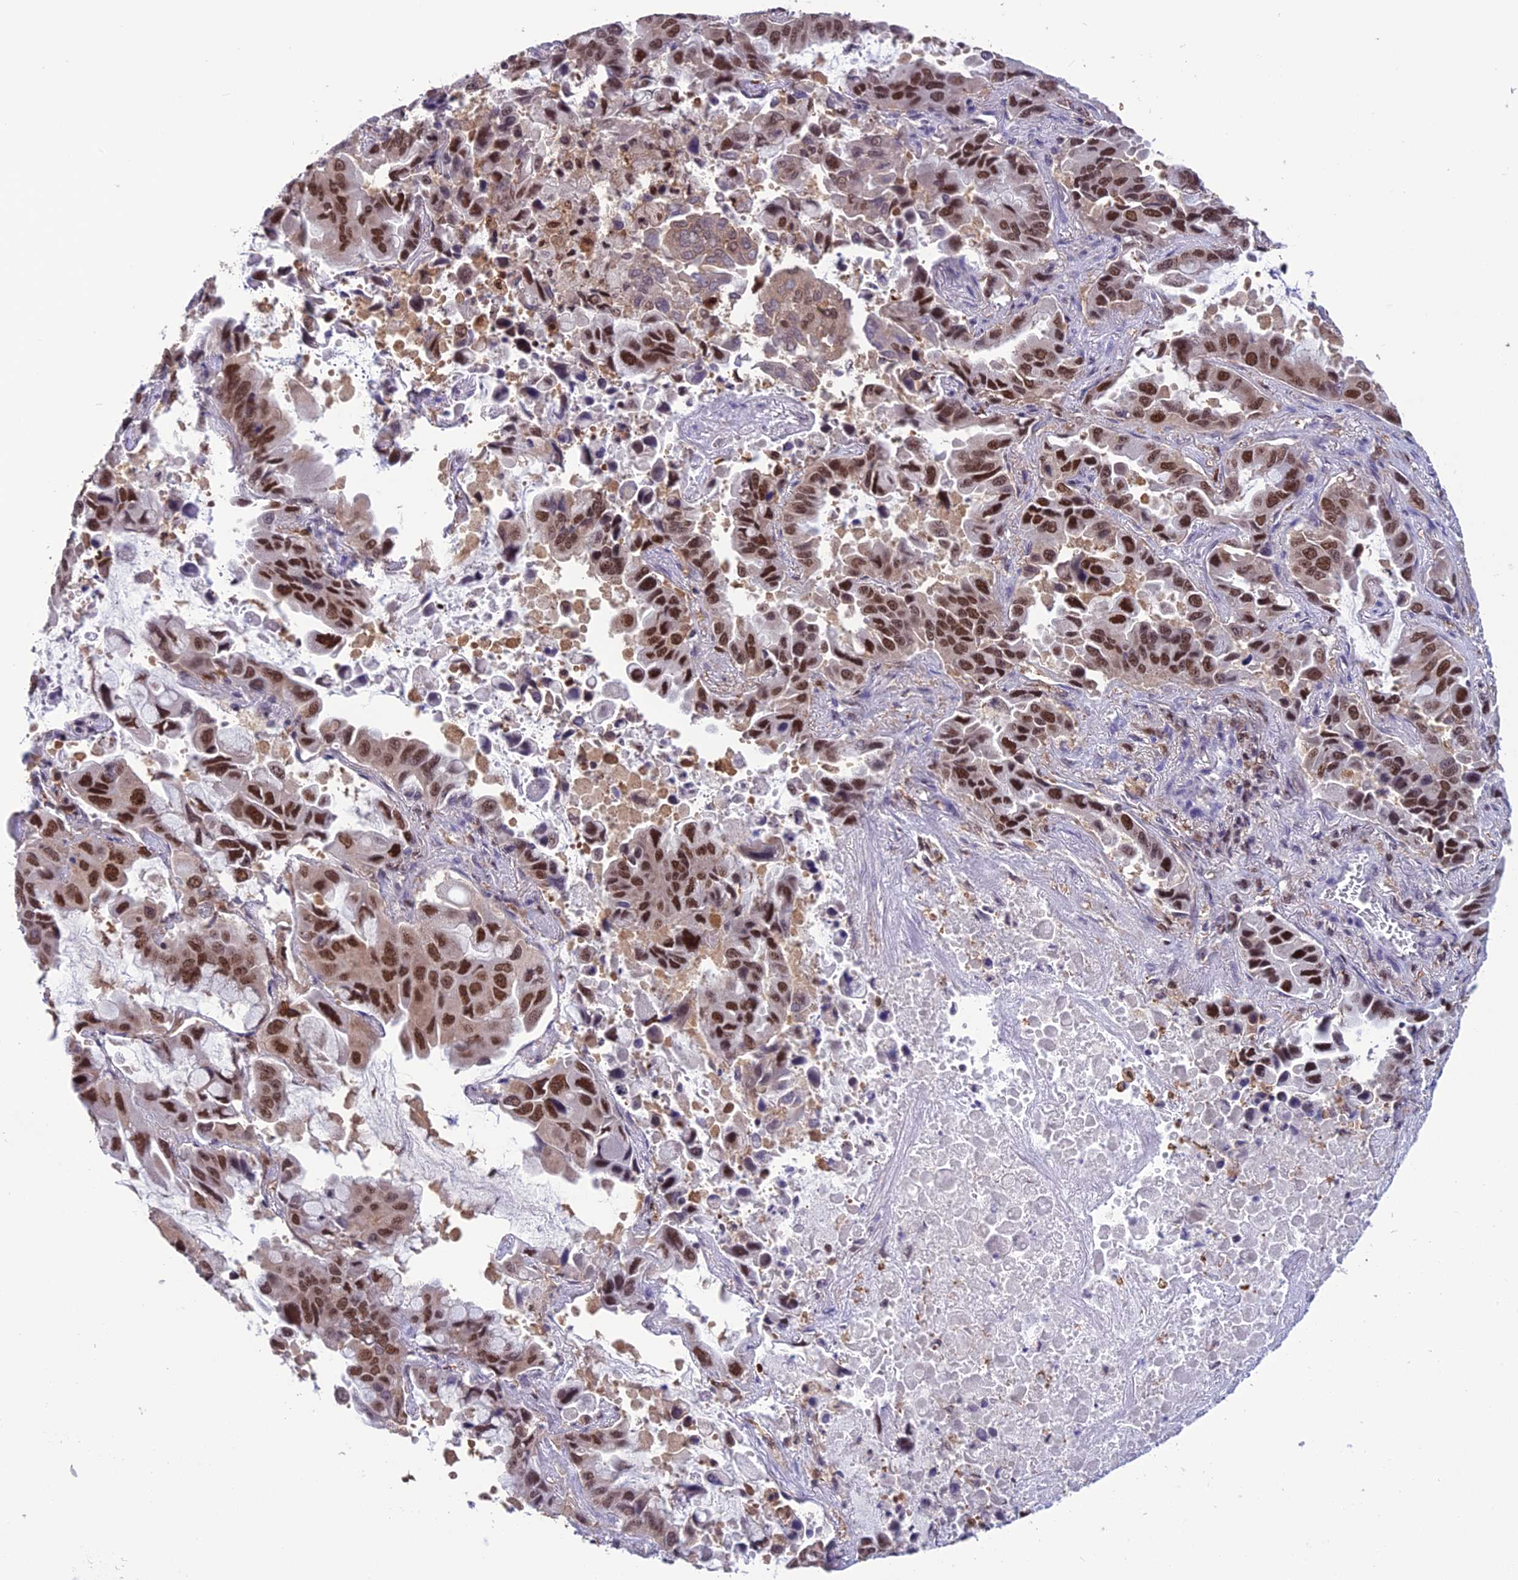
{"staining": {"intensity": "strong", "quantity": ">75%", "location": "nuclear"}, "tissue": "lung cancer", "cell_type": "Tumor cells", "image_type": "cancer", "snomed": [{"axis": "morphology", "description": "Adenocarcinoma, NOS"}, {"axis": "topography", "description": "Lung"}], "caption": "The image displays a brown stain indicating the presence of a protein in the nuclear of tumor cells in lung cancer (adenocarcinoma). The staining is performed using DAB (3,3'-diaminobenzidine) brown chromogen to label protein expression. The nuclei are counter-stained blue using hematoxylin.", "gene": "MIS12", "patient": {"sex": "male", "age": 64}}